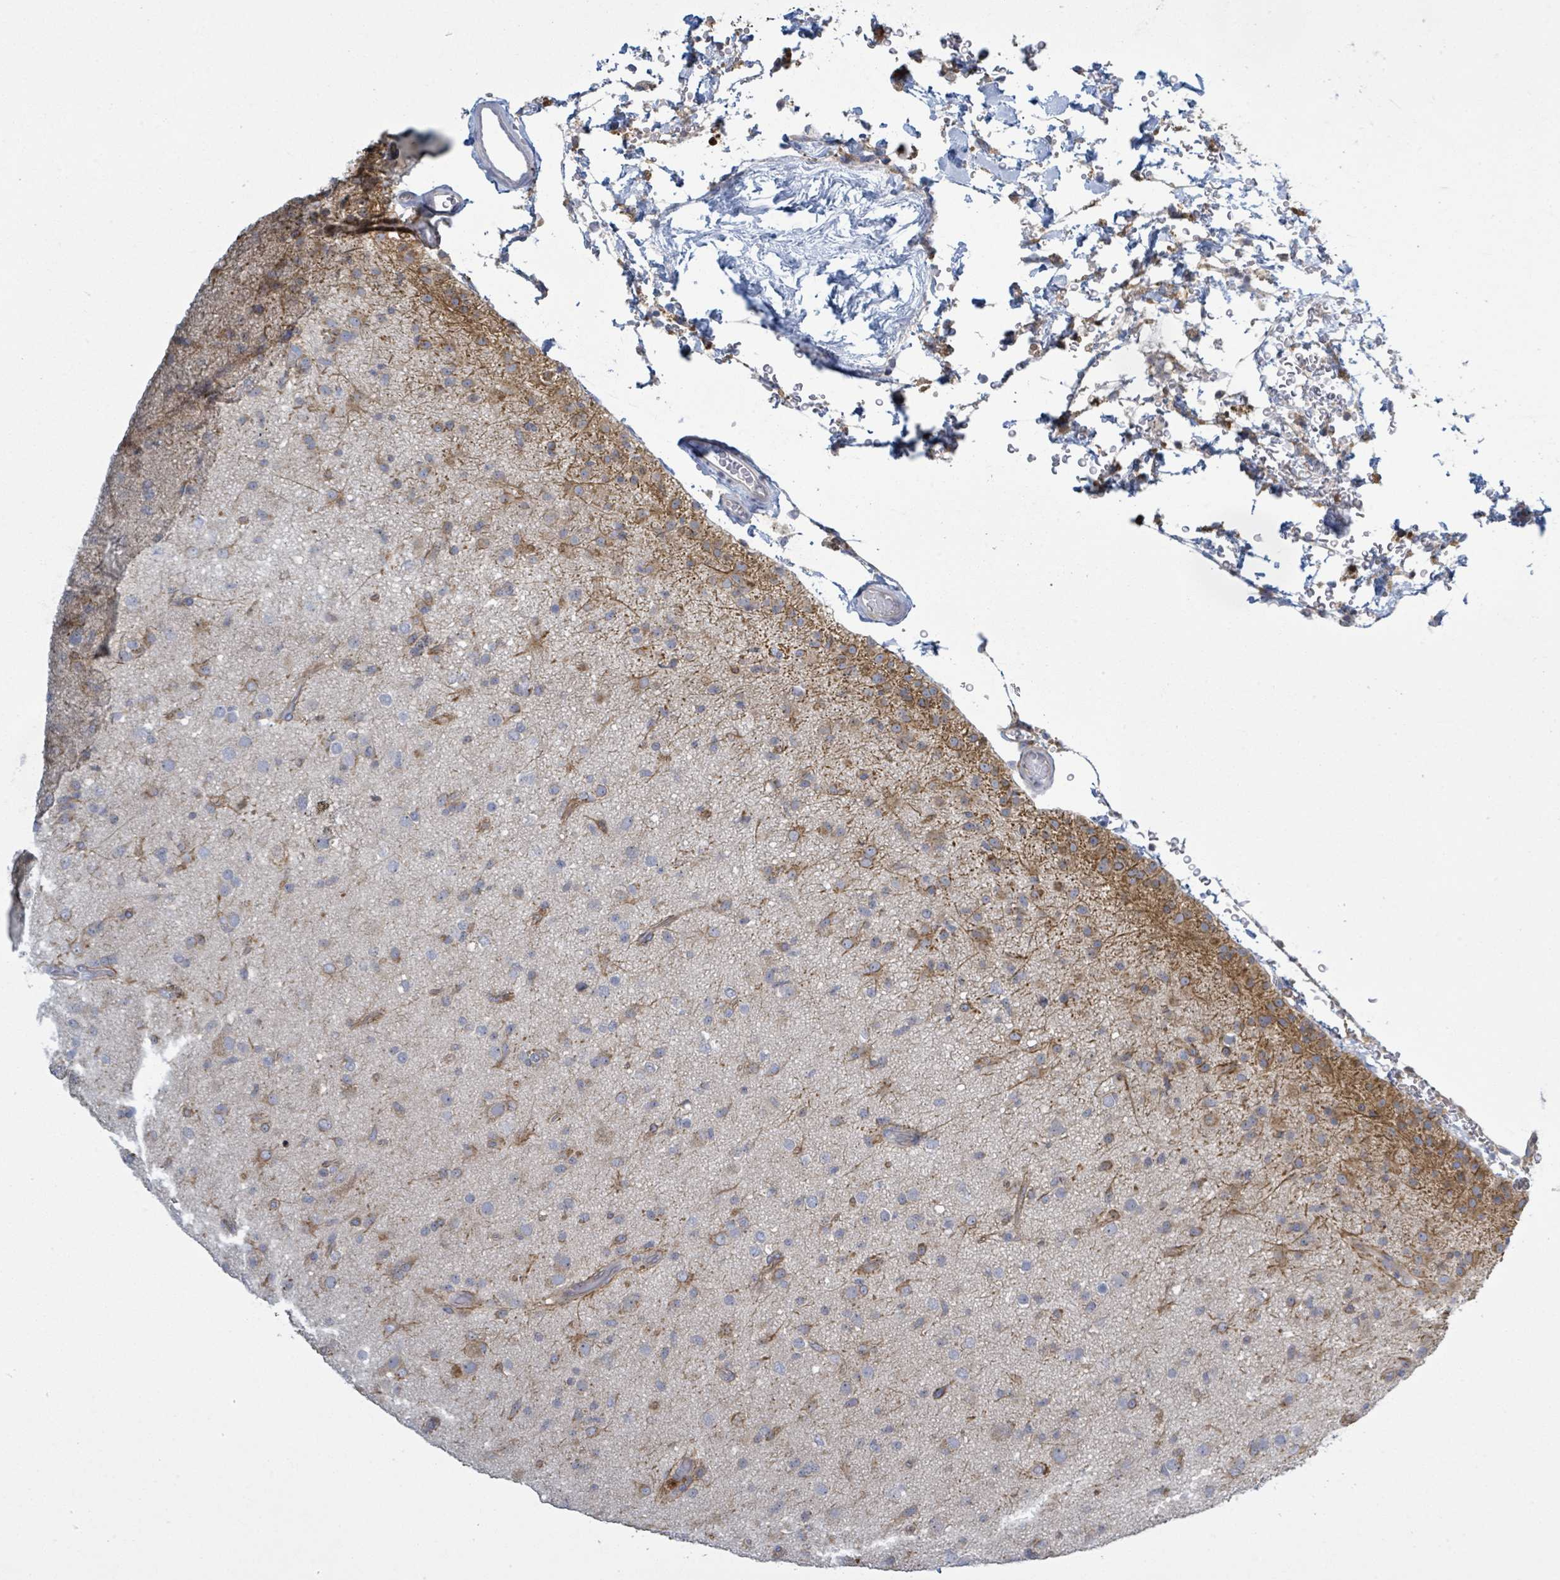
{"staining": {"intensity": "negative", "quantity": "none", "location": "none"}, "tissue": "glioma", "cell_type": "Tumor cells", "image_type": "cancer", "snomed": [{"axis": "morphology", "description": "Glioma, malignant, Low grade"}, {"axis": "topography", "description": "Brain"}], "caption": "The immunohistochemistry micrograph has no significant staining in tumor cells of glioma tissue.", "gene": "ATP13A1", "patient": {"sex": "male", "age": 65}}